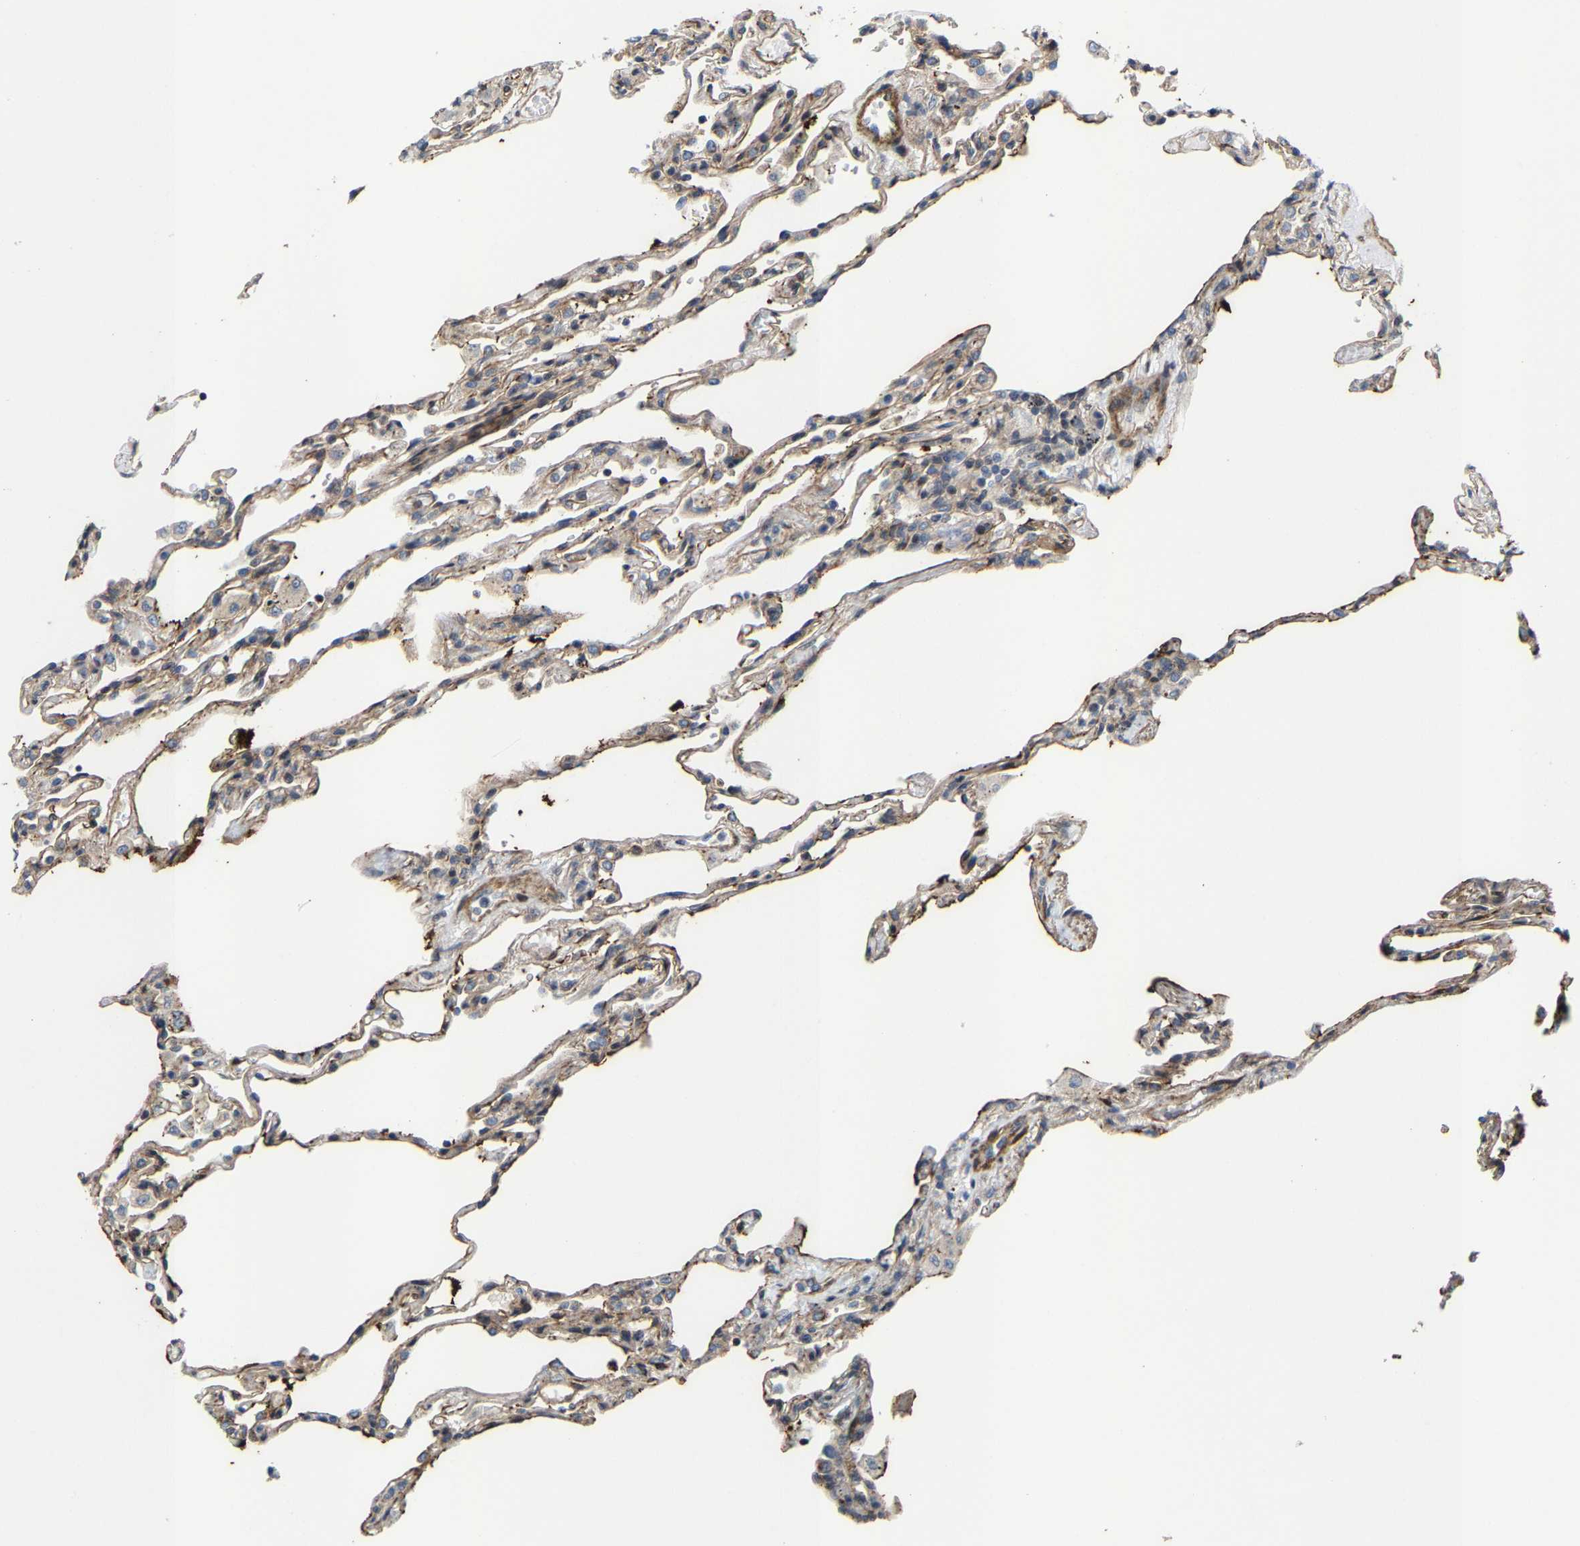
{"staining": {"intensity": "weak", "quantity": ">75%", "location": "cytoplasmic/membranous"}, "tissue": "lung", "cell_type": "Alveolar cells", "image_type": "normal", "snomed": [{"axis": "morphology", "description": "Normal tissue, NOS"}, {"axis": "topography", "description": "Lung"}], "caption": "Alveolar cells reveal low levels of weak cytoplasmic/membranous positivity in approximately >75% of cells in normal lung.", "gene": "TGFB1I1", "patient": {"sex": "male", "age": 59}}